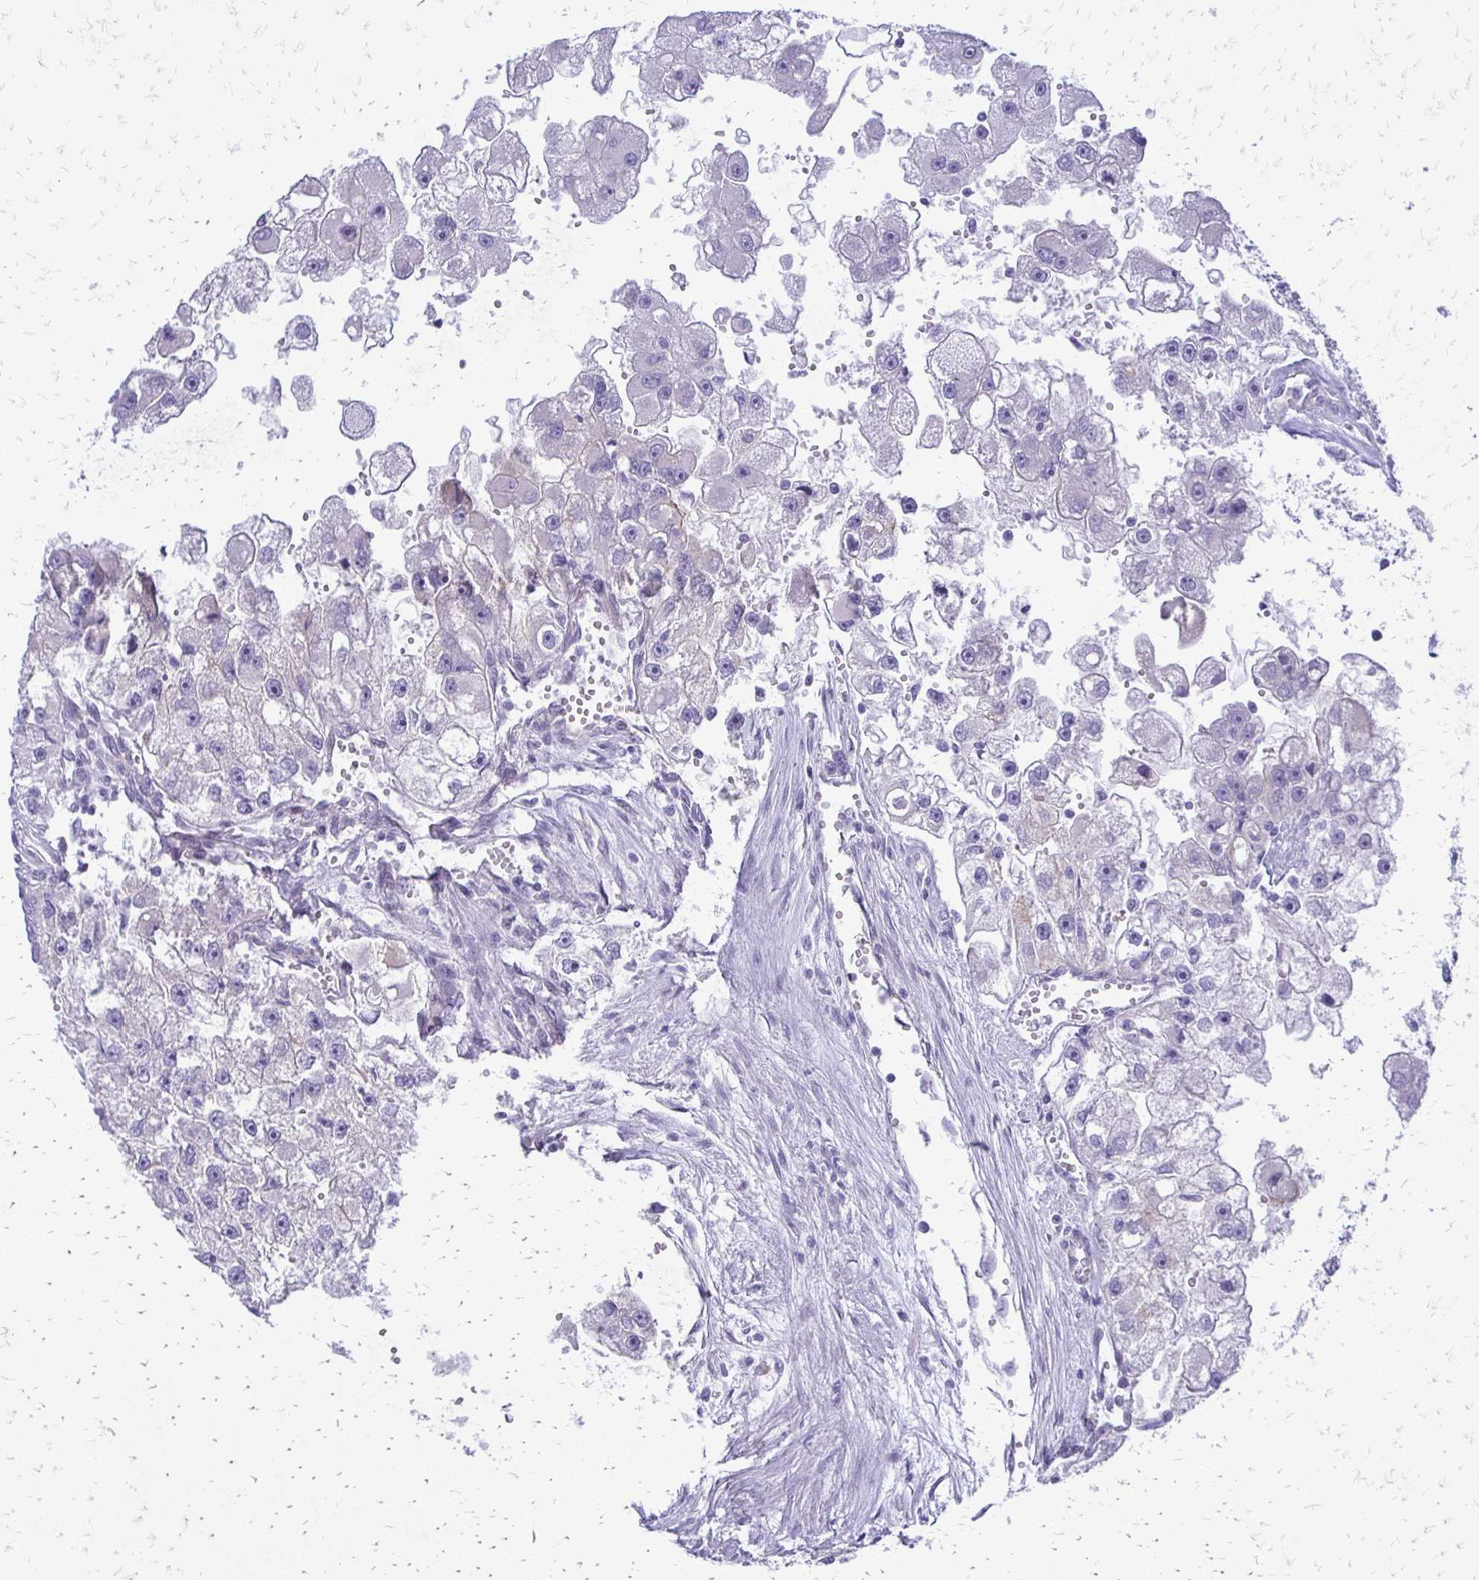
{"staining": {"intensity": "negative", "quantity": "none", "location": "none"}, "tissue": "renal cancer", "cell_type": "Tumor cells", "image_type": "cancer", "snomed": [{"axis": "morphology", "description": "Adenocarcinoma, NOS"}, {"axis": "topography", "description": "Kidney"}], "caption": "Tumor cells show no significant staining in renal adenocarcinoma.", "gene": "EPYC", "patient": {"sex": "male", "age": 63}}